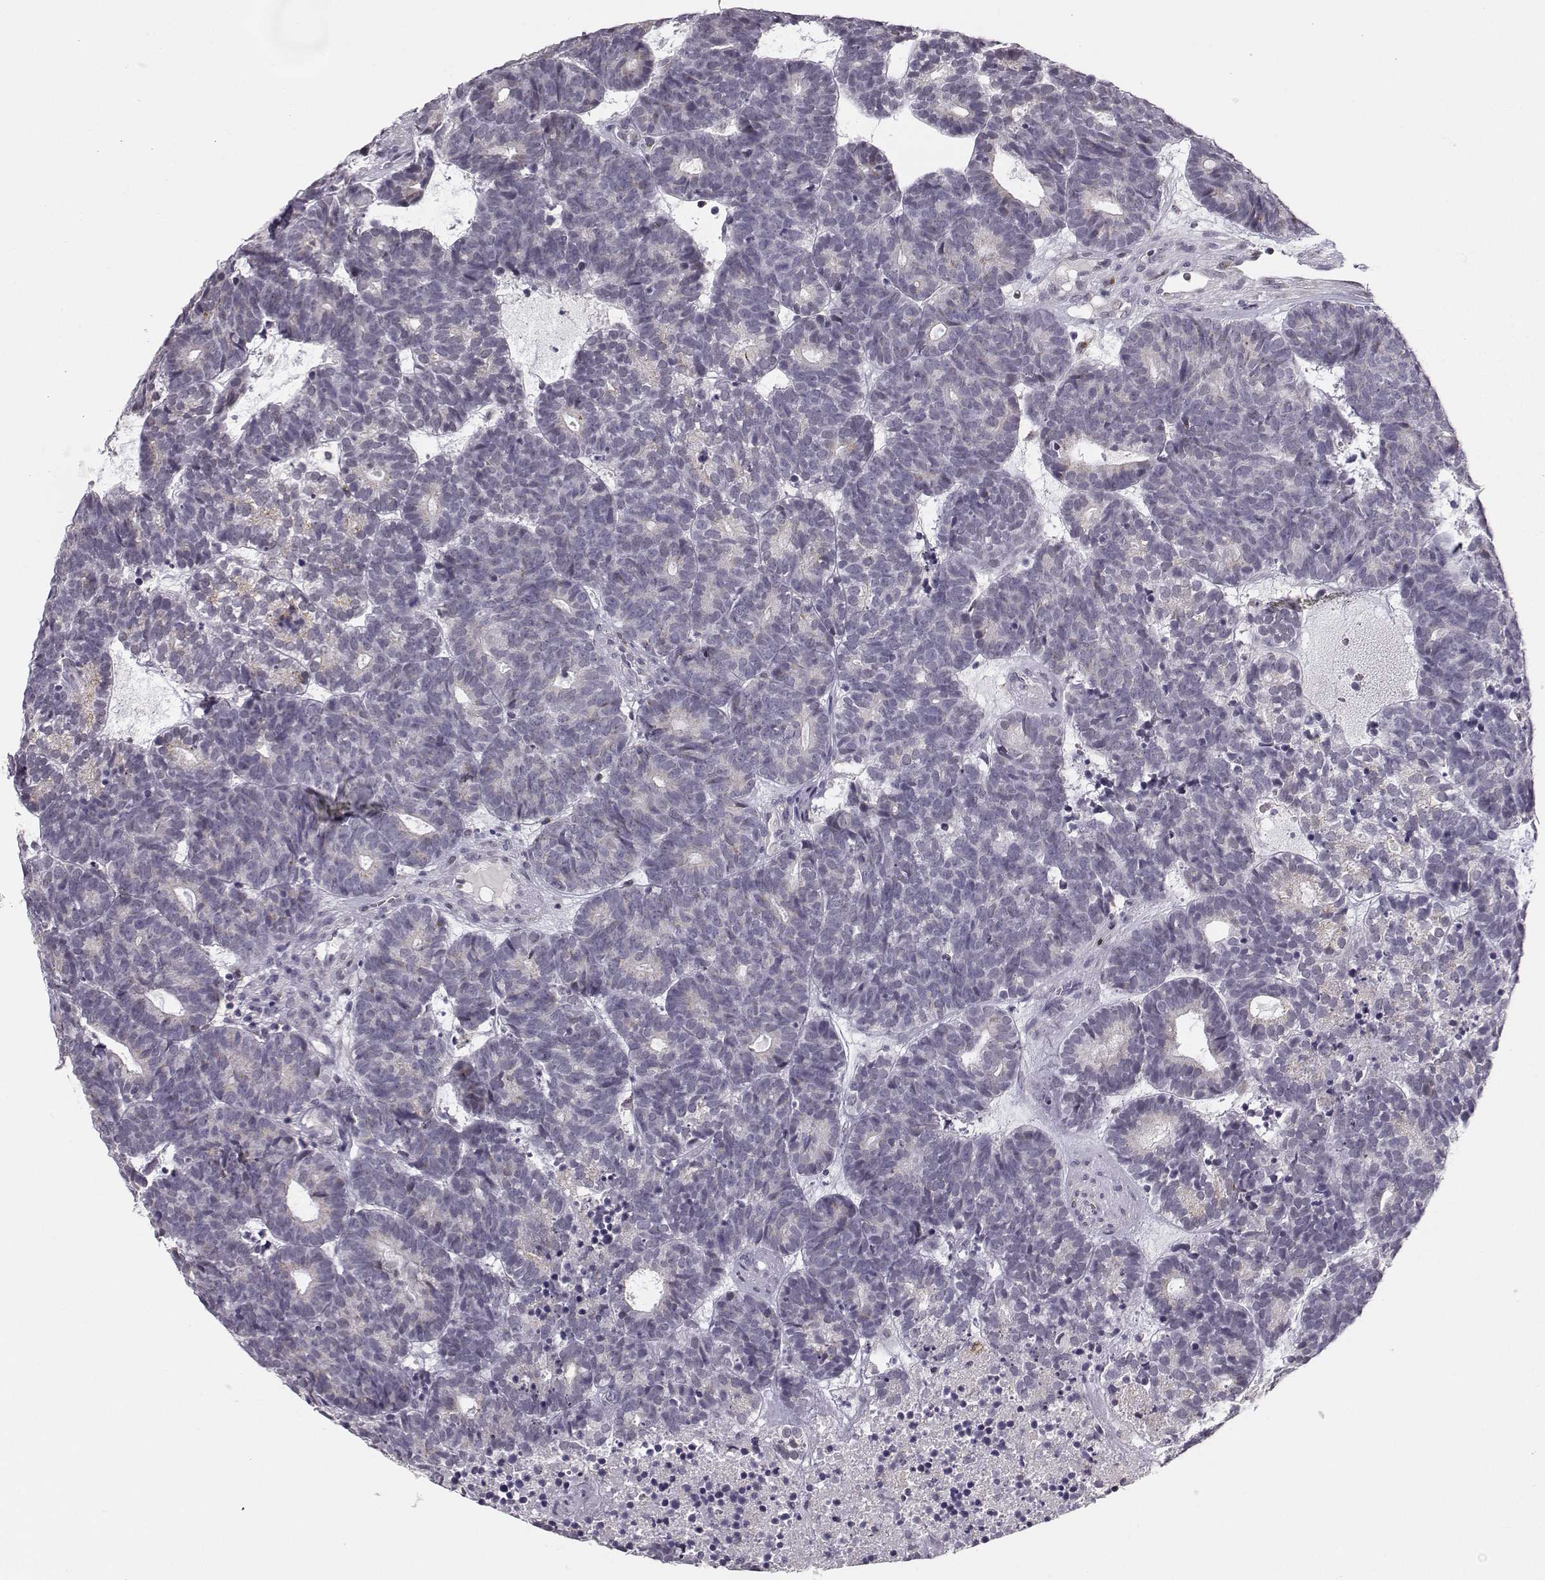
{"staining": {"intensity": "negative", "quantity": "none", "location": "none"}, "tissue": "head and neck cancer", "cell_type": "Tumor cells", "image_type": "cancer", "snomed": [{"axis": "morphology", "description": "Adenocarcinoma, NOS"}, {"axis": "topography", "description": "Head-Neck"}], "caption": "IHC histopathology image of neoplastic tissue: human adenocarcinoma (head and neck) stained with DAB reveals no significant protein expression in tumor cells.", "gene": "HTR7", "patient": {"sex": "female", "age": 81}}